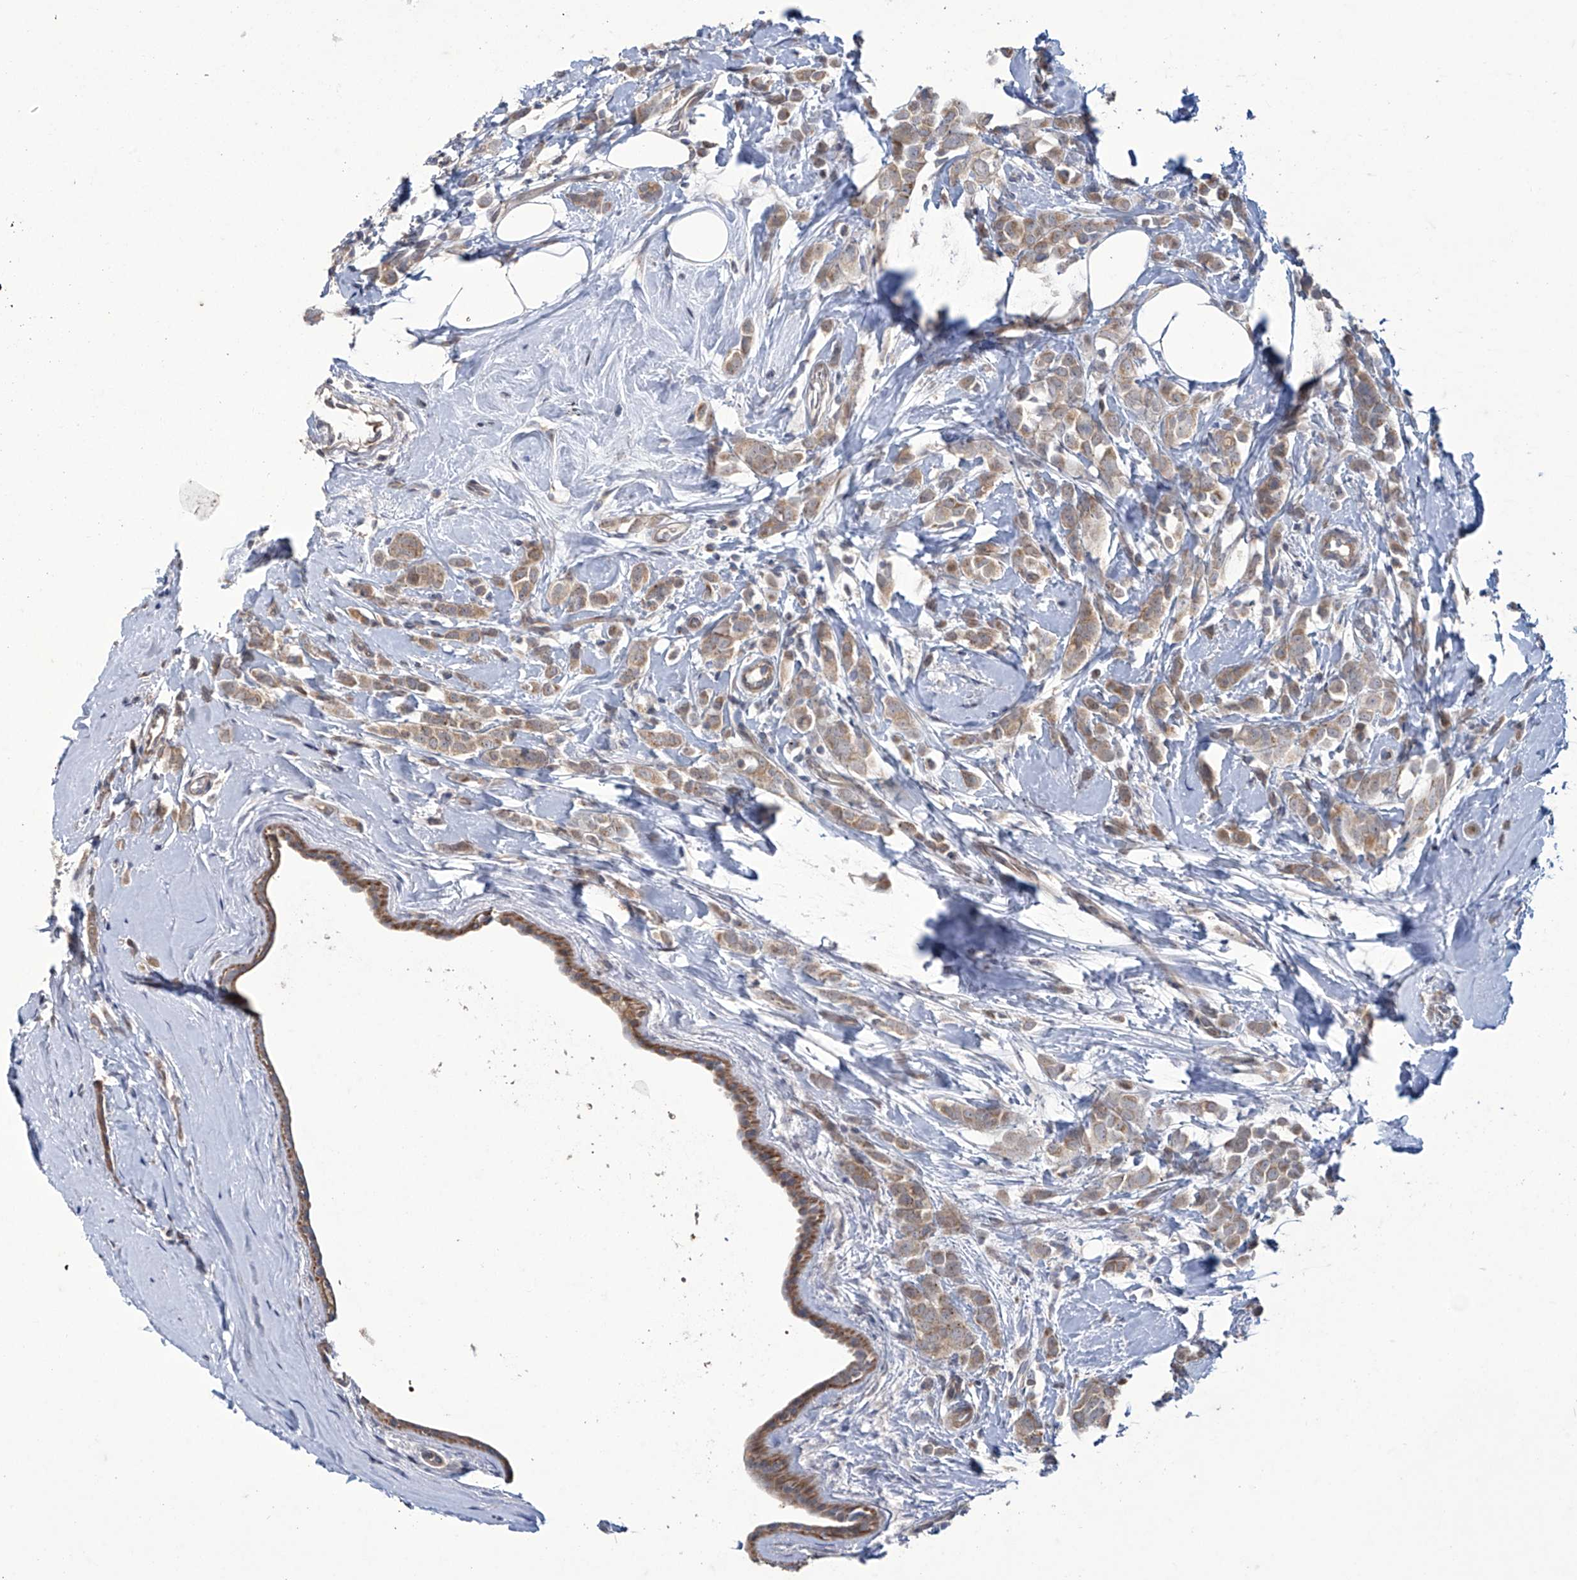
{"staining": {"intensity": "weak", "quantity": ">75%", "location": "cytoplasmic/membranous"}, "tissue": "breast cancer", "cell_type": "Tumor cells", "image_type": "cancer", "snomed": [{"axis": "morphology", "description": "Lobular carcinoma"}, {"axis": "topography", "description": "Breast"}], "caption": "This is an image of IHC staining of breast cancer (lobular carcinoma), which shows weak staining in the cytoplasmic/membranous of tumor cells.", "gene": "TRIM60", "patient": {"sex": "female", "age": 47}}